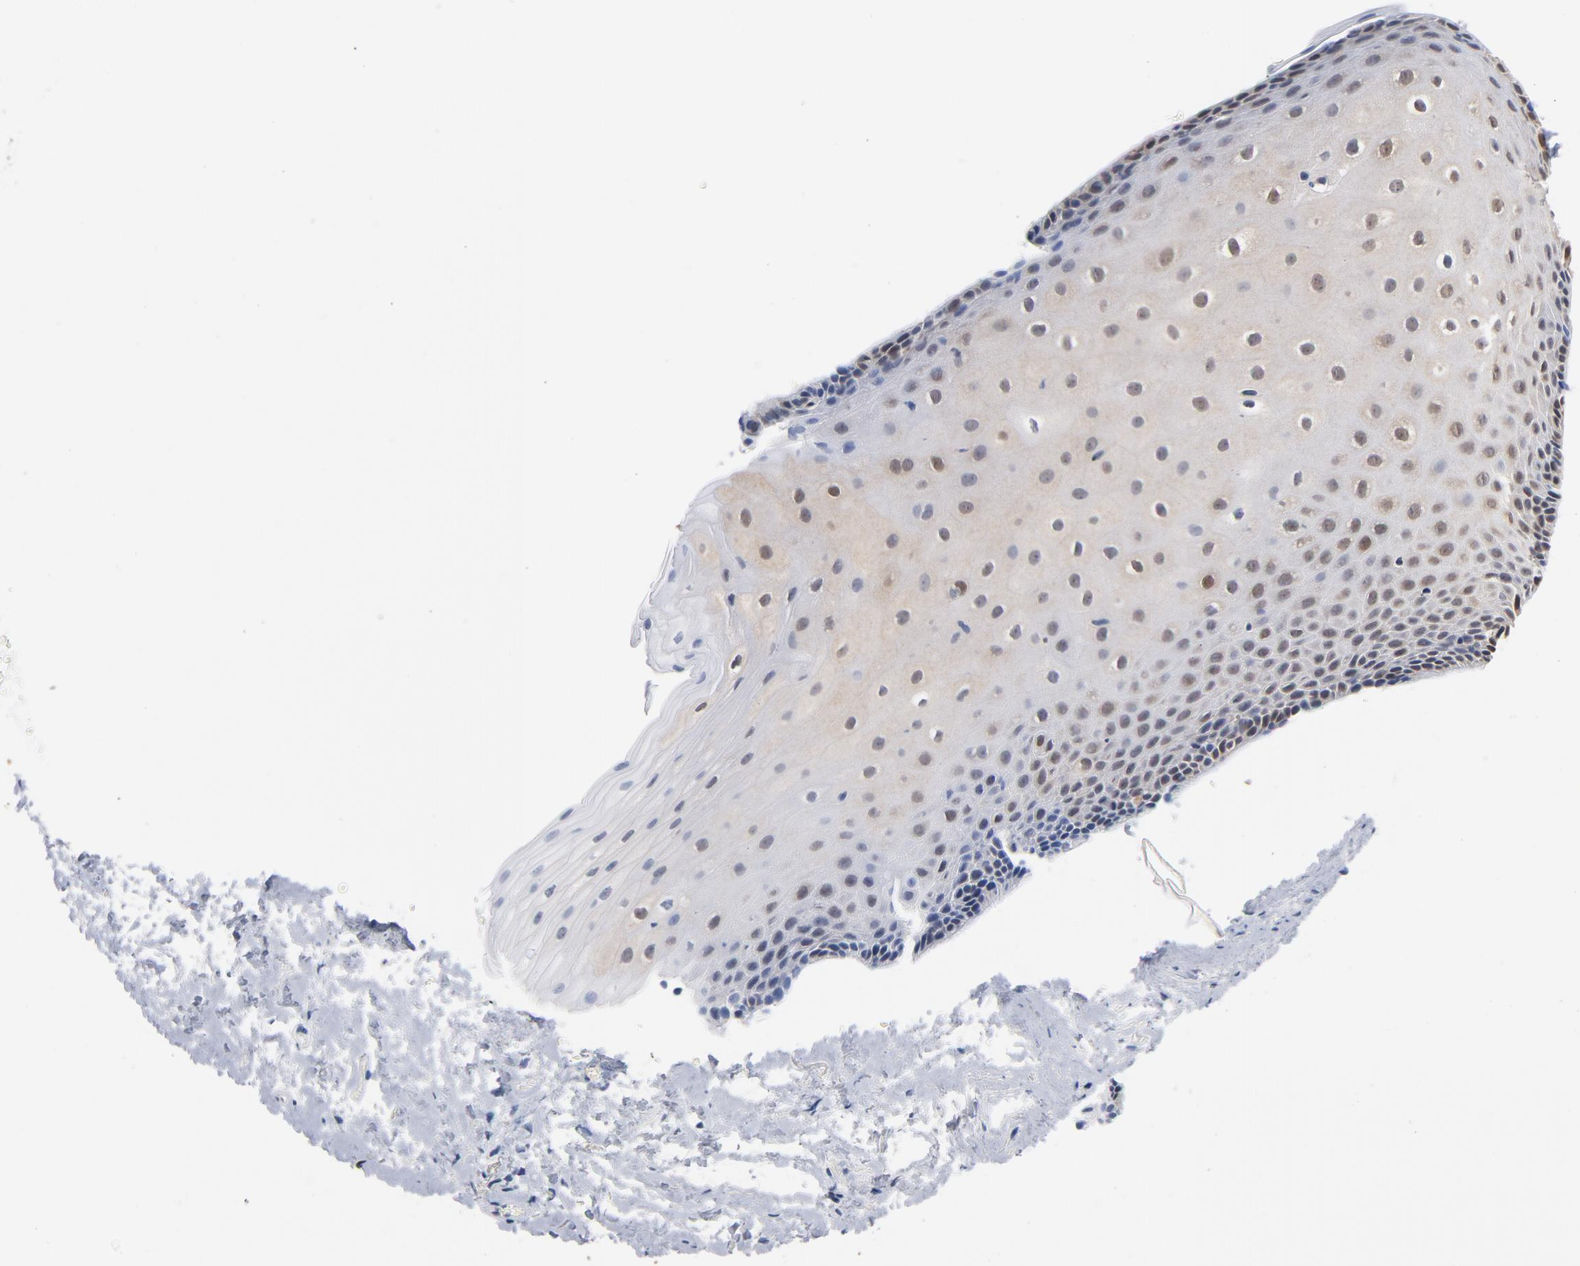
{"staining": {"intensity": "moderate", "quantity": "25%-75%", "location": "cytoplasmic/membranous,nuclear"}, "tissue": "esophagus", "cell_type": "Squamous epithelial cells", "image_type": "normal", "snomed": [{"axis": "morphology", "description": "Normal tissue, NOS"}, {"axis": "topography", "description": "Esophagus"}], "caption": "Benign esophagus was stained to show a protein in brown. There is medium levels of moderate cytoplasmic/membranous,nuclear staining in approximately 25%-75% of squamous epithelial cells.", "gene": "MIF", "patient": {"sex": "female", "age": 70}}